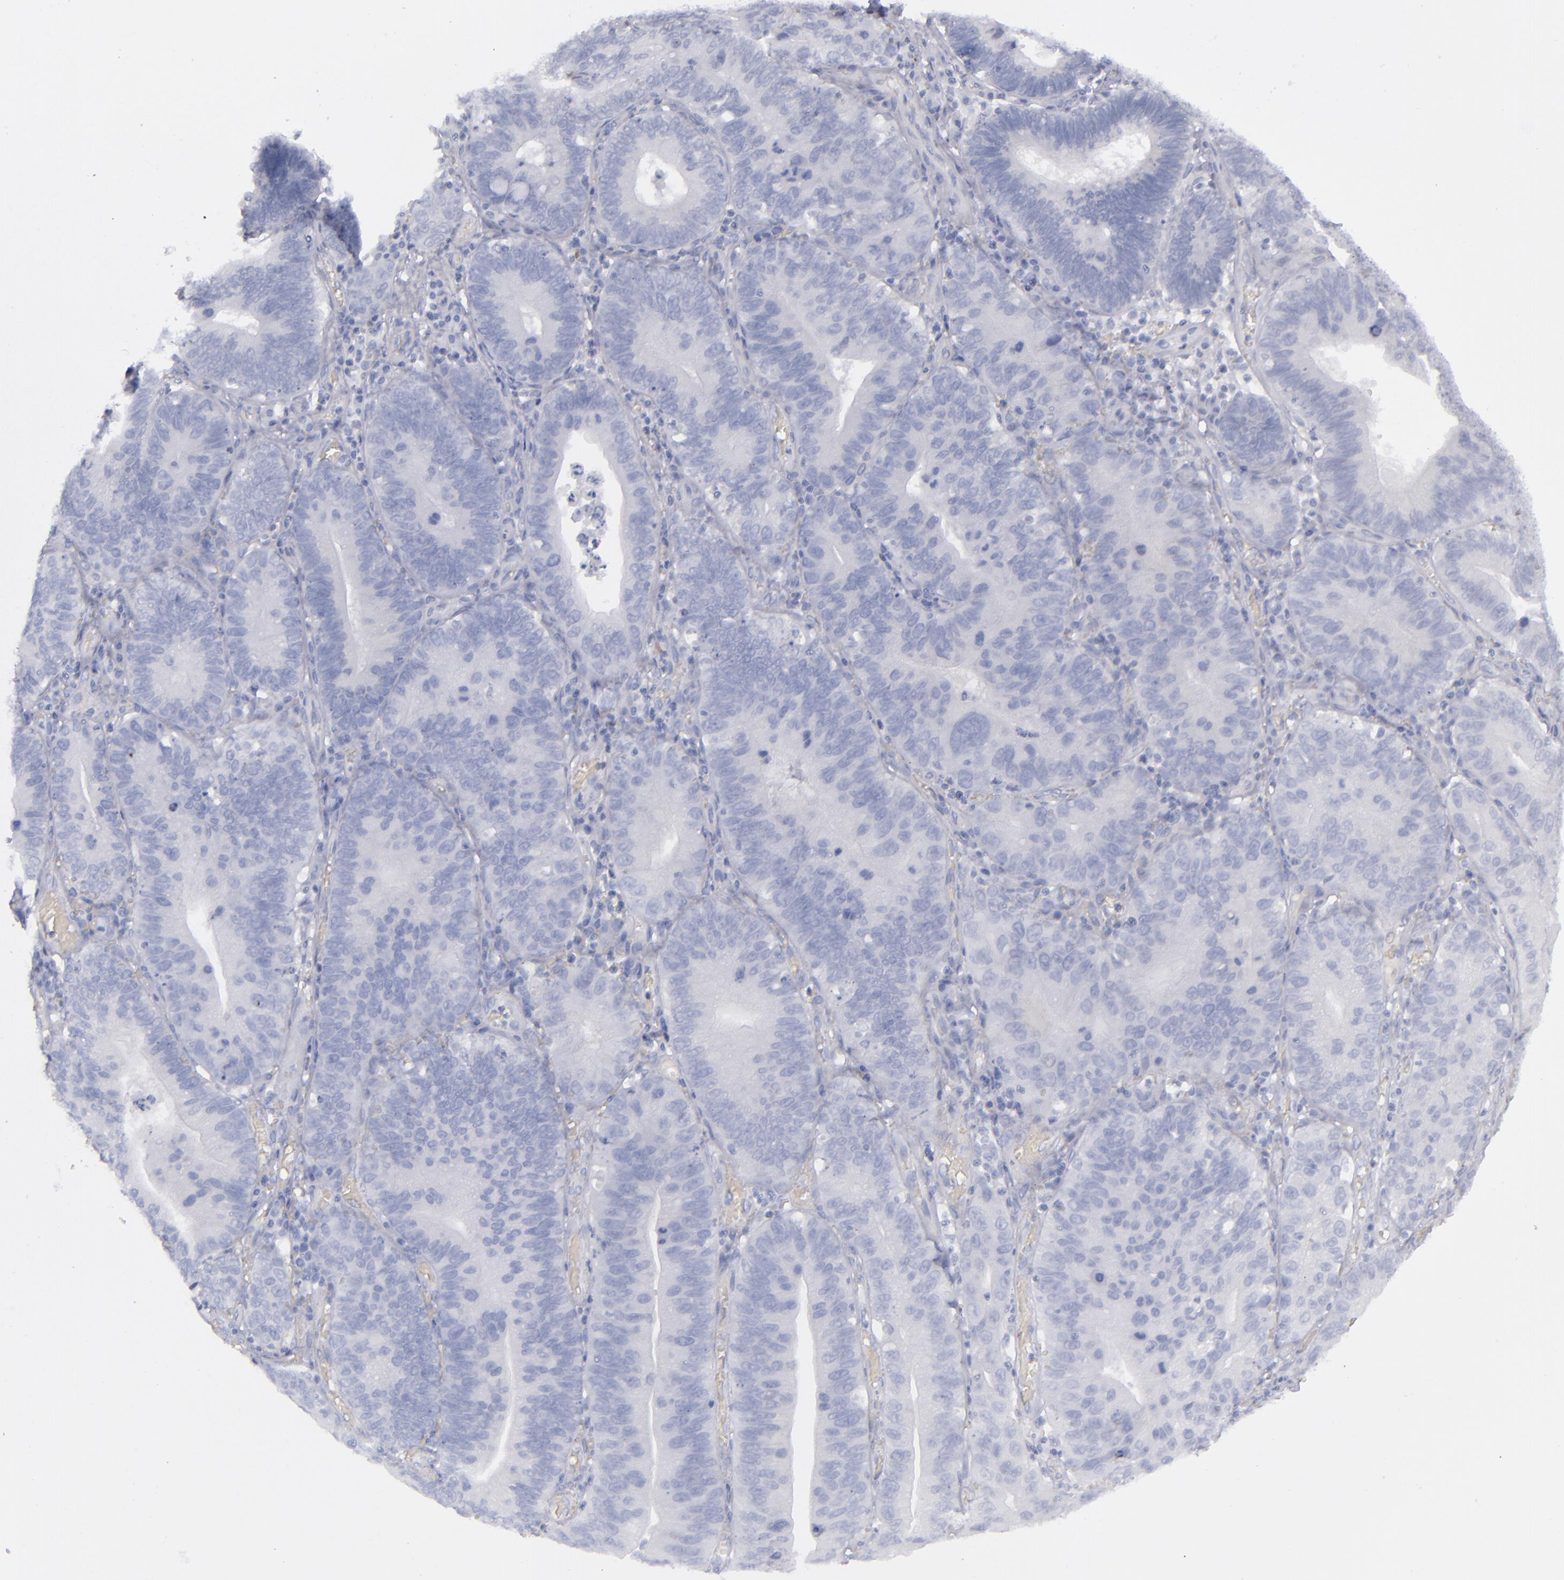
{"staining": {"intensity": "negative", "quantity": "none", "location": "none"}, "tissue": "stomach cancer", "cell_type": "Tumor cells", "image_type": "cancer", "snomed": [{"axis": "morphology", "description": "Adenocarcinoma, NOS"}, {"axis": "topography", "description": "Stomach"}, {"axis": "topography", "description": "Gastric cardia"}], "caption": "Immunohistochemistry (IHC) photomicrograph of stomach cancer stained for a protein (brown), which shows no staining in tumor cells.", "gene": "CD22", "patient": {"sex": "male", "age": 59}}